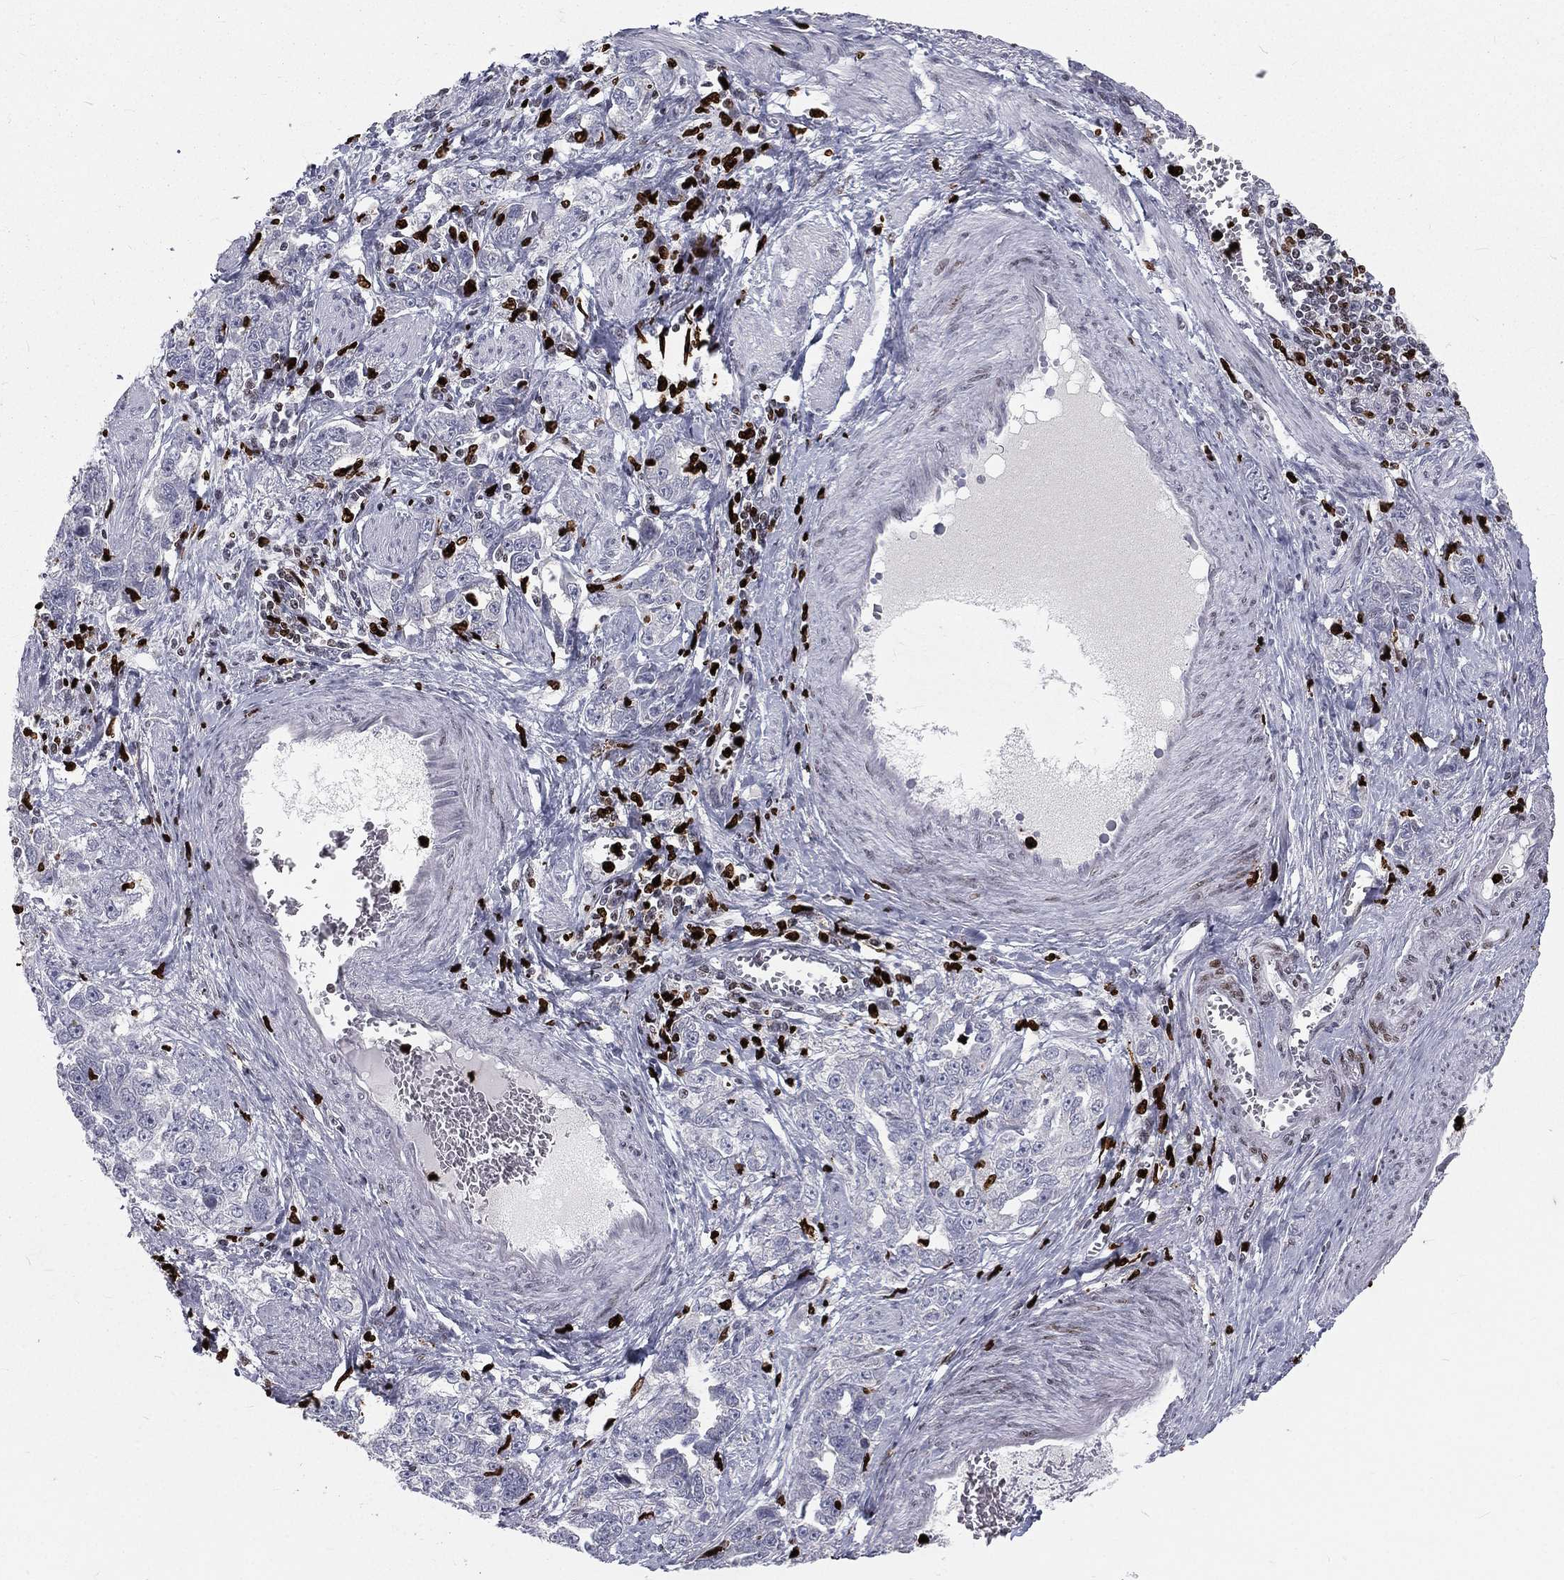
{"staining": {"intensity": "negative", "quantity": "none", "location": "none"}, "tissue": "ovarian cancer", "cell_type": "Tumor cells", "image_type": "cancer", "snomed": [{"axis": "morphology", "description": "Cystadenocarcinoma, serous, NOS"}, {"axis": "topography", "description": "Ovary"}], "caption": "Immunohistochemistry image of human serous cystadenocarcinoma (ovarian) stained for a protein (brown), which exhibits no expression in tumor cells.", "gene": "MNDA", "patient": {"sex": "female", "age": 51}}